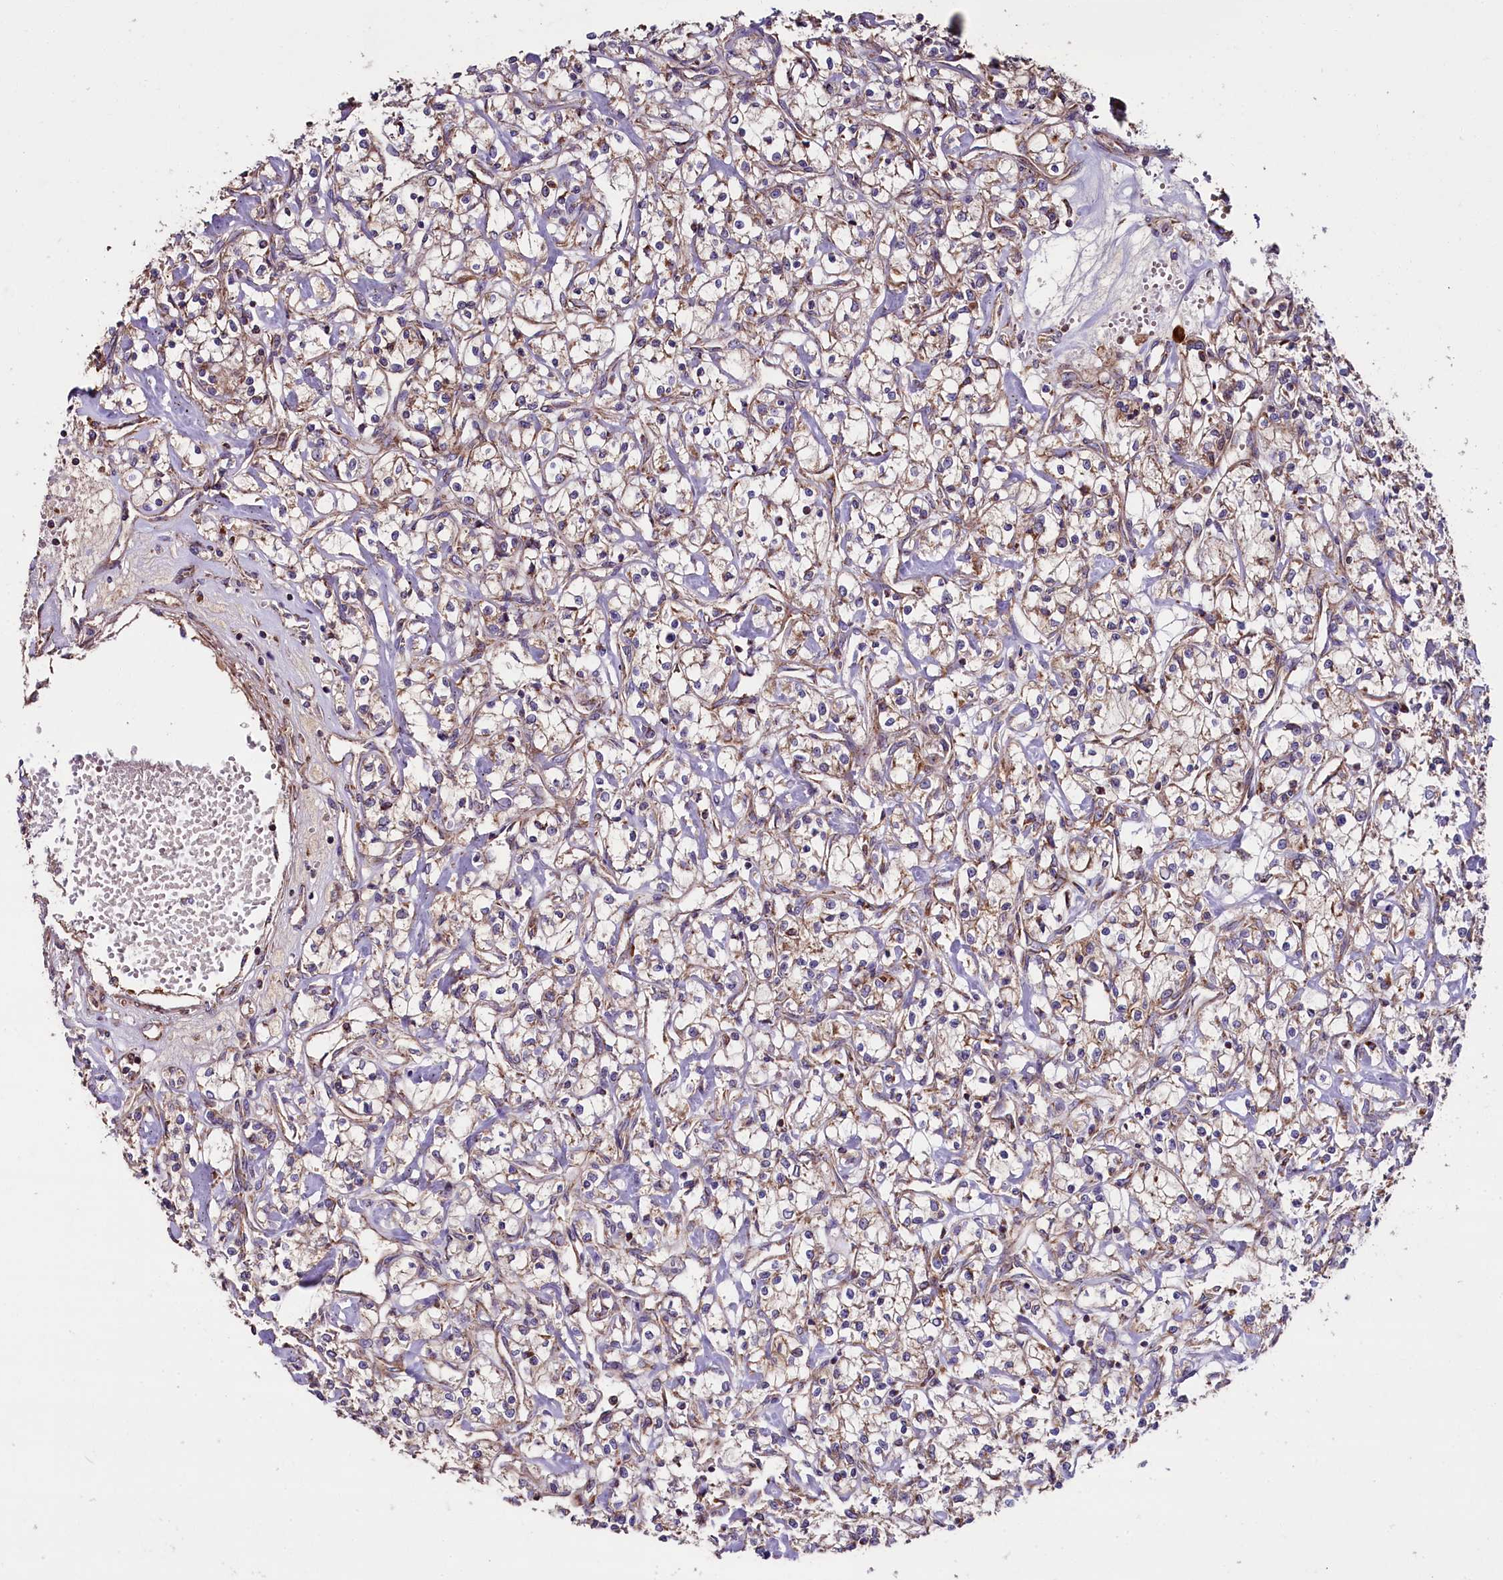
{"staining": {"intensity": "moderate", "quantity": "25%-75%", "location": "cytoplasmic/membranous"}, "tissue": "renal cancer", "cell_type": "Tumor cells", "image_type": "cancer", "snomed": [{"axis": "morphology", "description": "Adenocarcinoma, NOS"}, {"axis": "topography", "description": "Kidney"}], "caption": "Protein staining of renal adenocarcinoma tissue reveals moderate cytoplasmic/membranous expression in approximately 25%-75% of tumor cells. Using DAB (3,3'-diaminobenzidine) (brown) and hematoxylin (blue) stains, captured at high magnification using brightfield microscopy.", "gene": "ZSWIM1", "patient": {"sex": "female", "age": 59}}